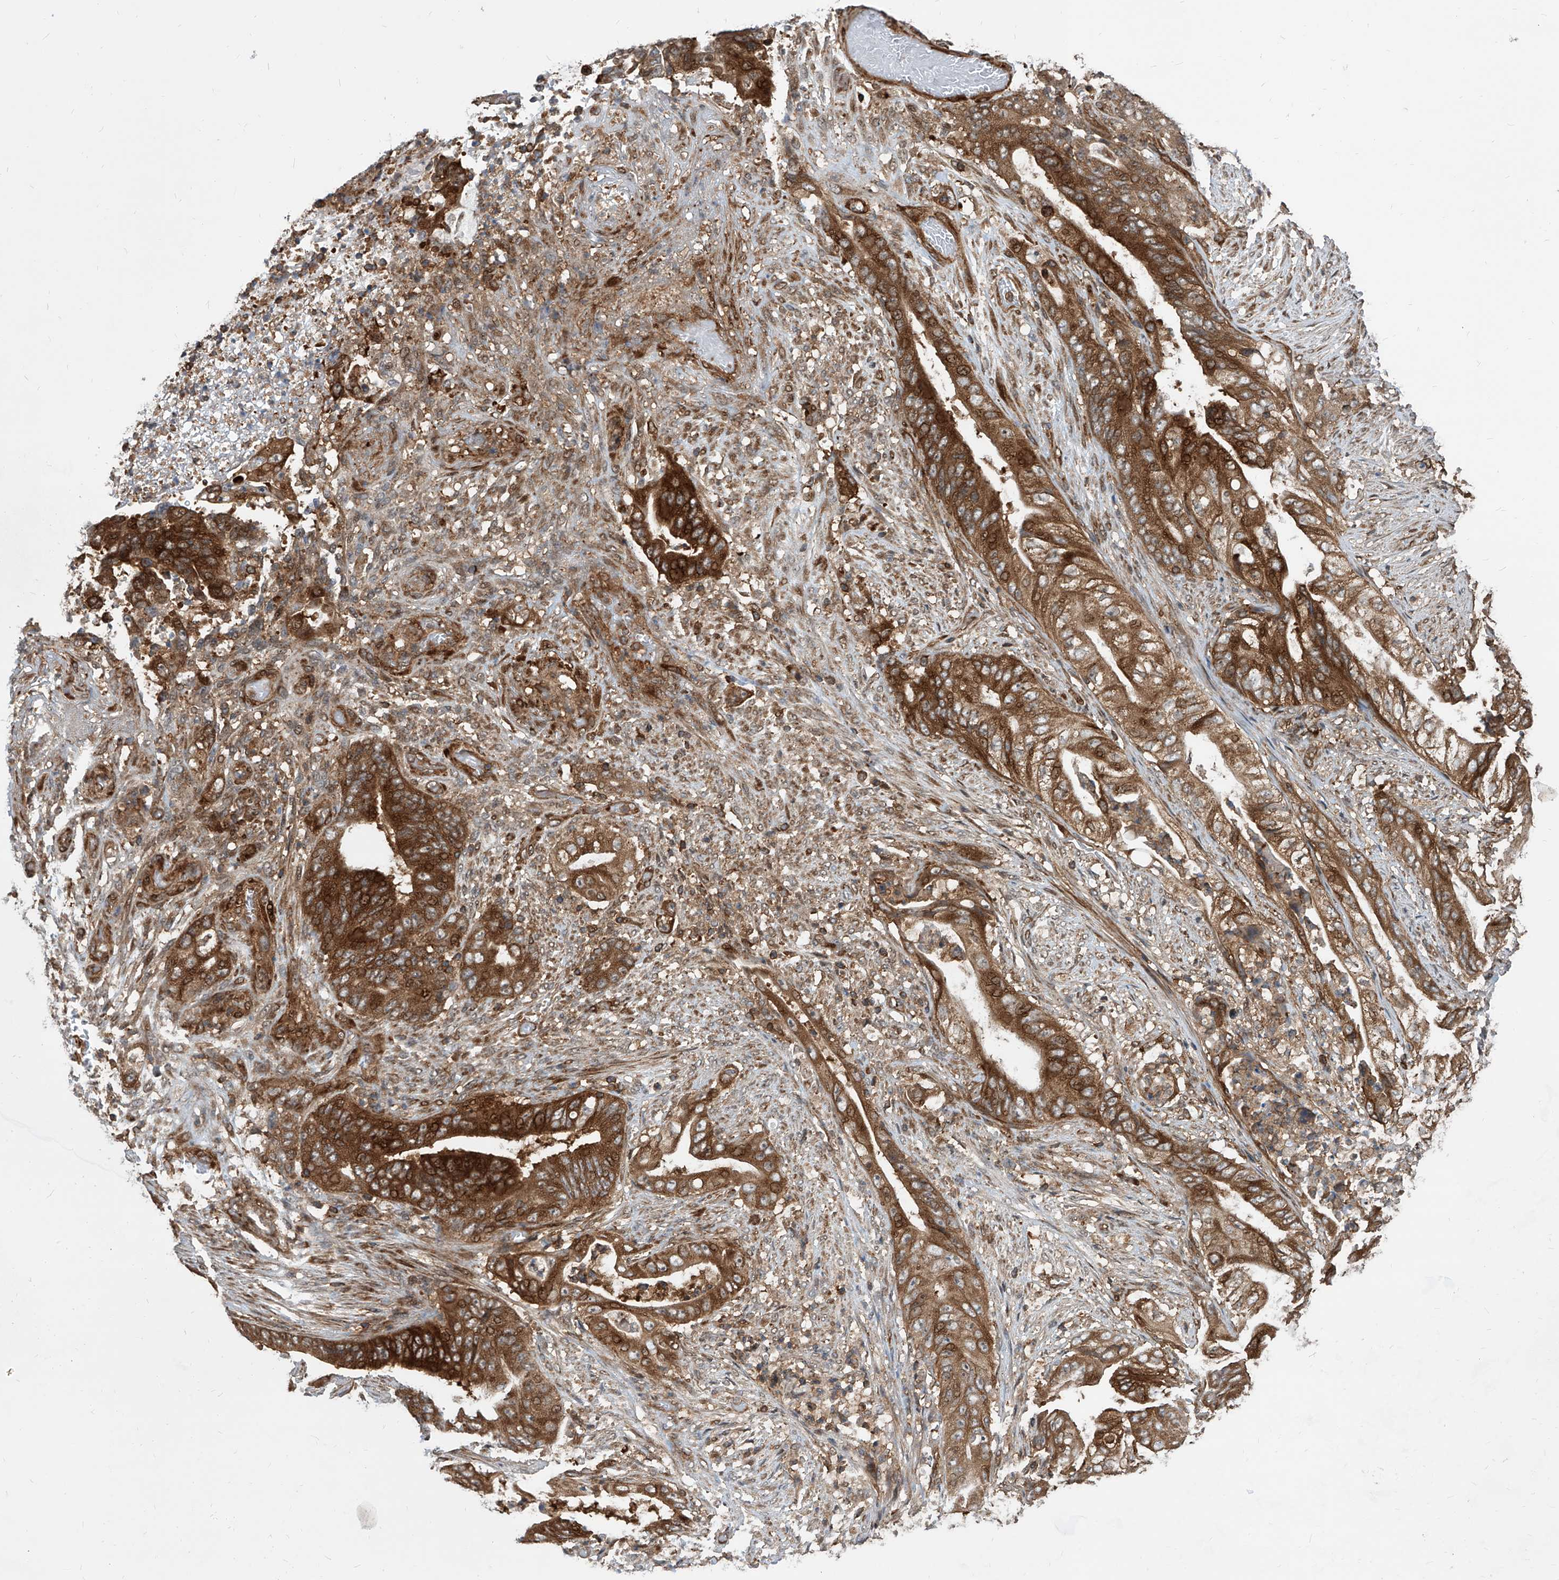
{"staining": {"intensity": "strong", "quantity": "25%-75%", "location": "cytoplasmic/membranous"}, "tissue": "stomach cancer", "cell_type": "Tumor cells", "image_type": "cancer", "snomed": [{"axis": "morphology", "description": "Normal tissue, NOS"}, {"axis": "morphology", "description": "Adenocarcinoma, NOS"}, {"axis": "topography", "description": "Stomach, upper"}, {"axis": "topography", "description": "Stomach"}], "caption": "Stomach adenocarcinoma stained with DAB immunohistochemistry (IHC) demonstrates high levels of strong cytoplasmic/membranous staining in about 25%-75% of tumor cells.", "gene": "MAGED2", "patient": {"sex": "male", "age": 76}}